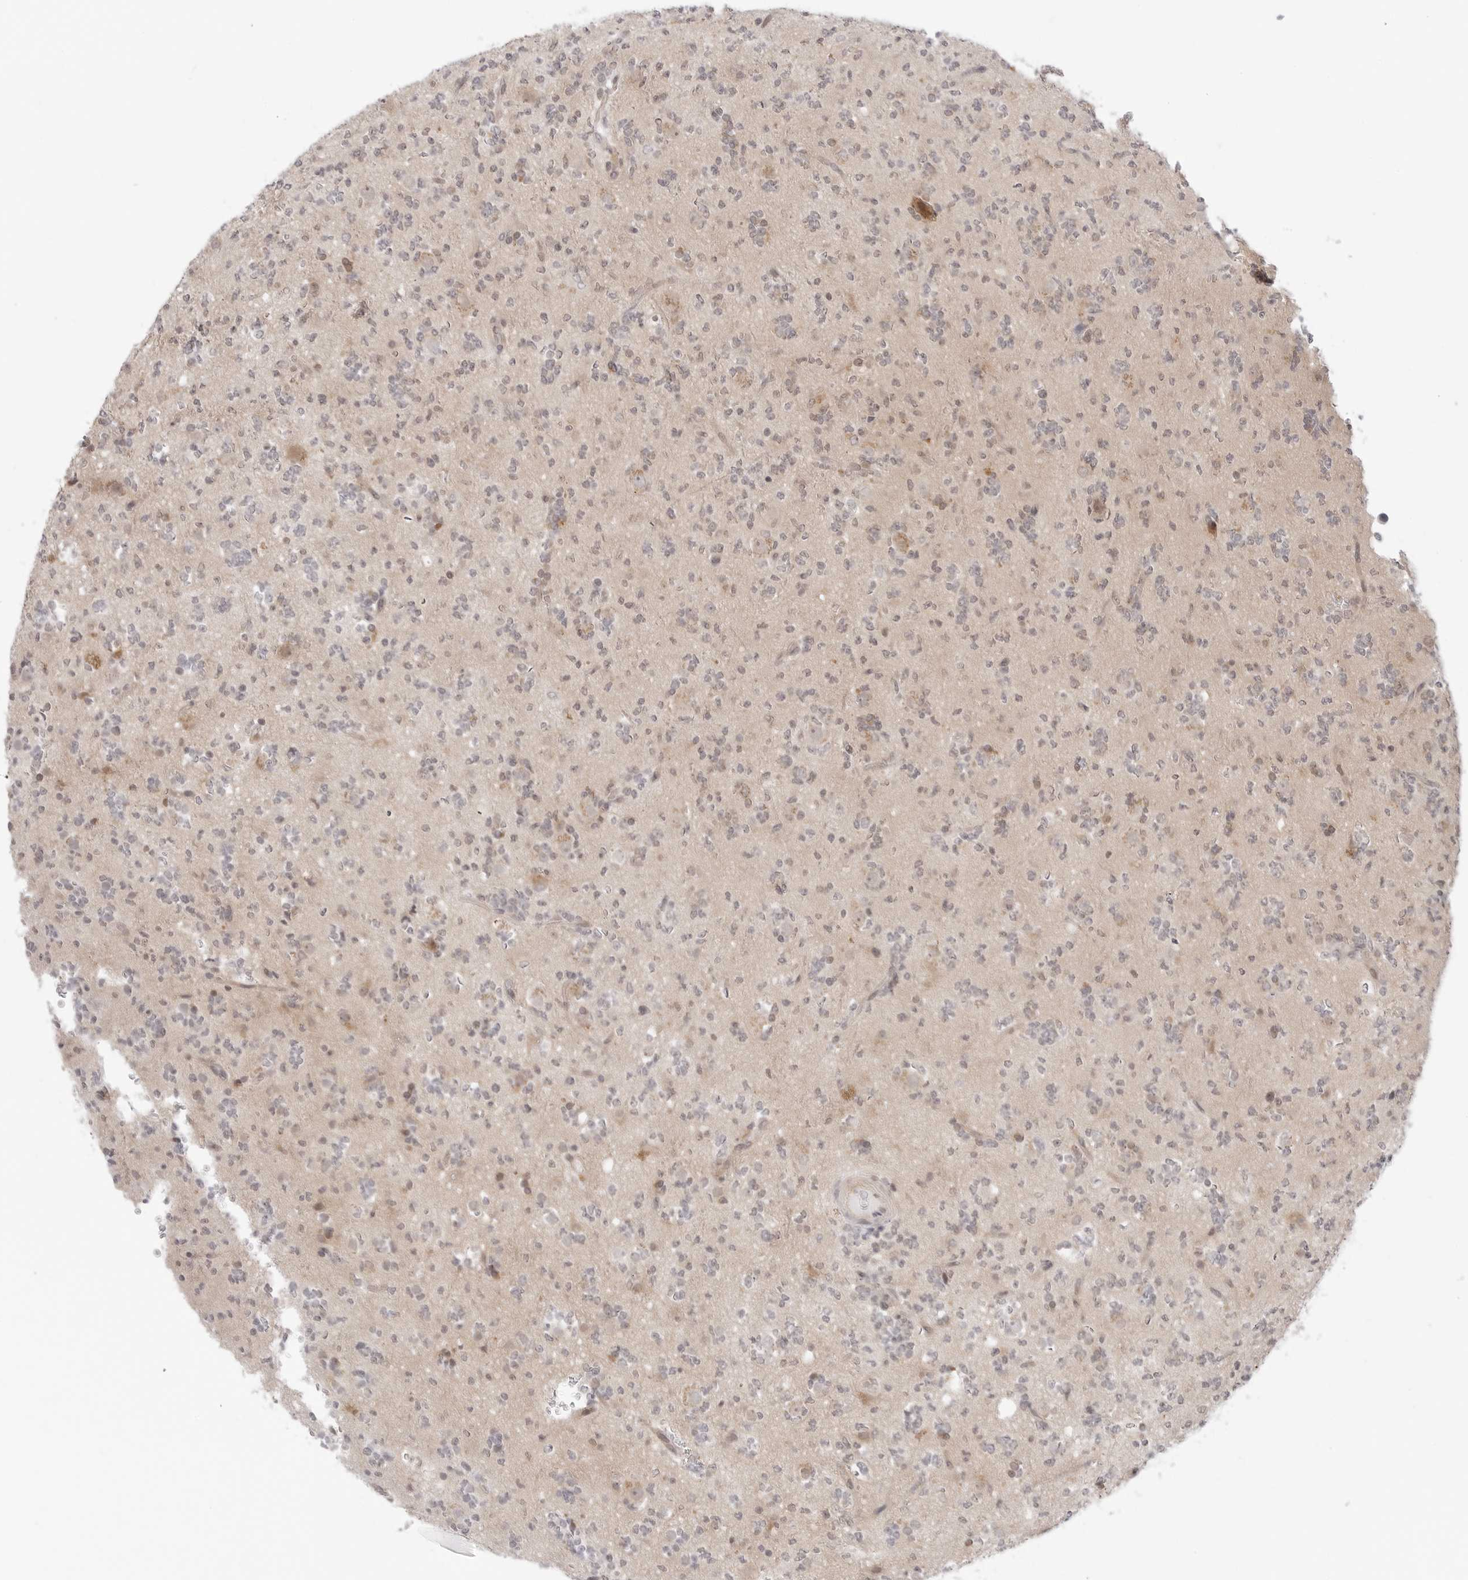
{"staining": {"intensity": "negative", "quantity": "none", "location": "none"}, "tissue": "glioma", "cell_type": "Tumor cells", "image_type": "cancer", "snomed": [{"axis": "morphology", "description": "Glioma, malignant, High grade"}, {"axis": "topography", "description": "Brain"}], "caption": "Human high-grade glioma (malignant) stained for a protein using immunohistochemistry (IHC) displays no positivity in tumor cells.", "gene": "NUDC", "patient": {"sex": "female", "age": 62}}